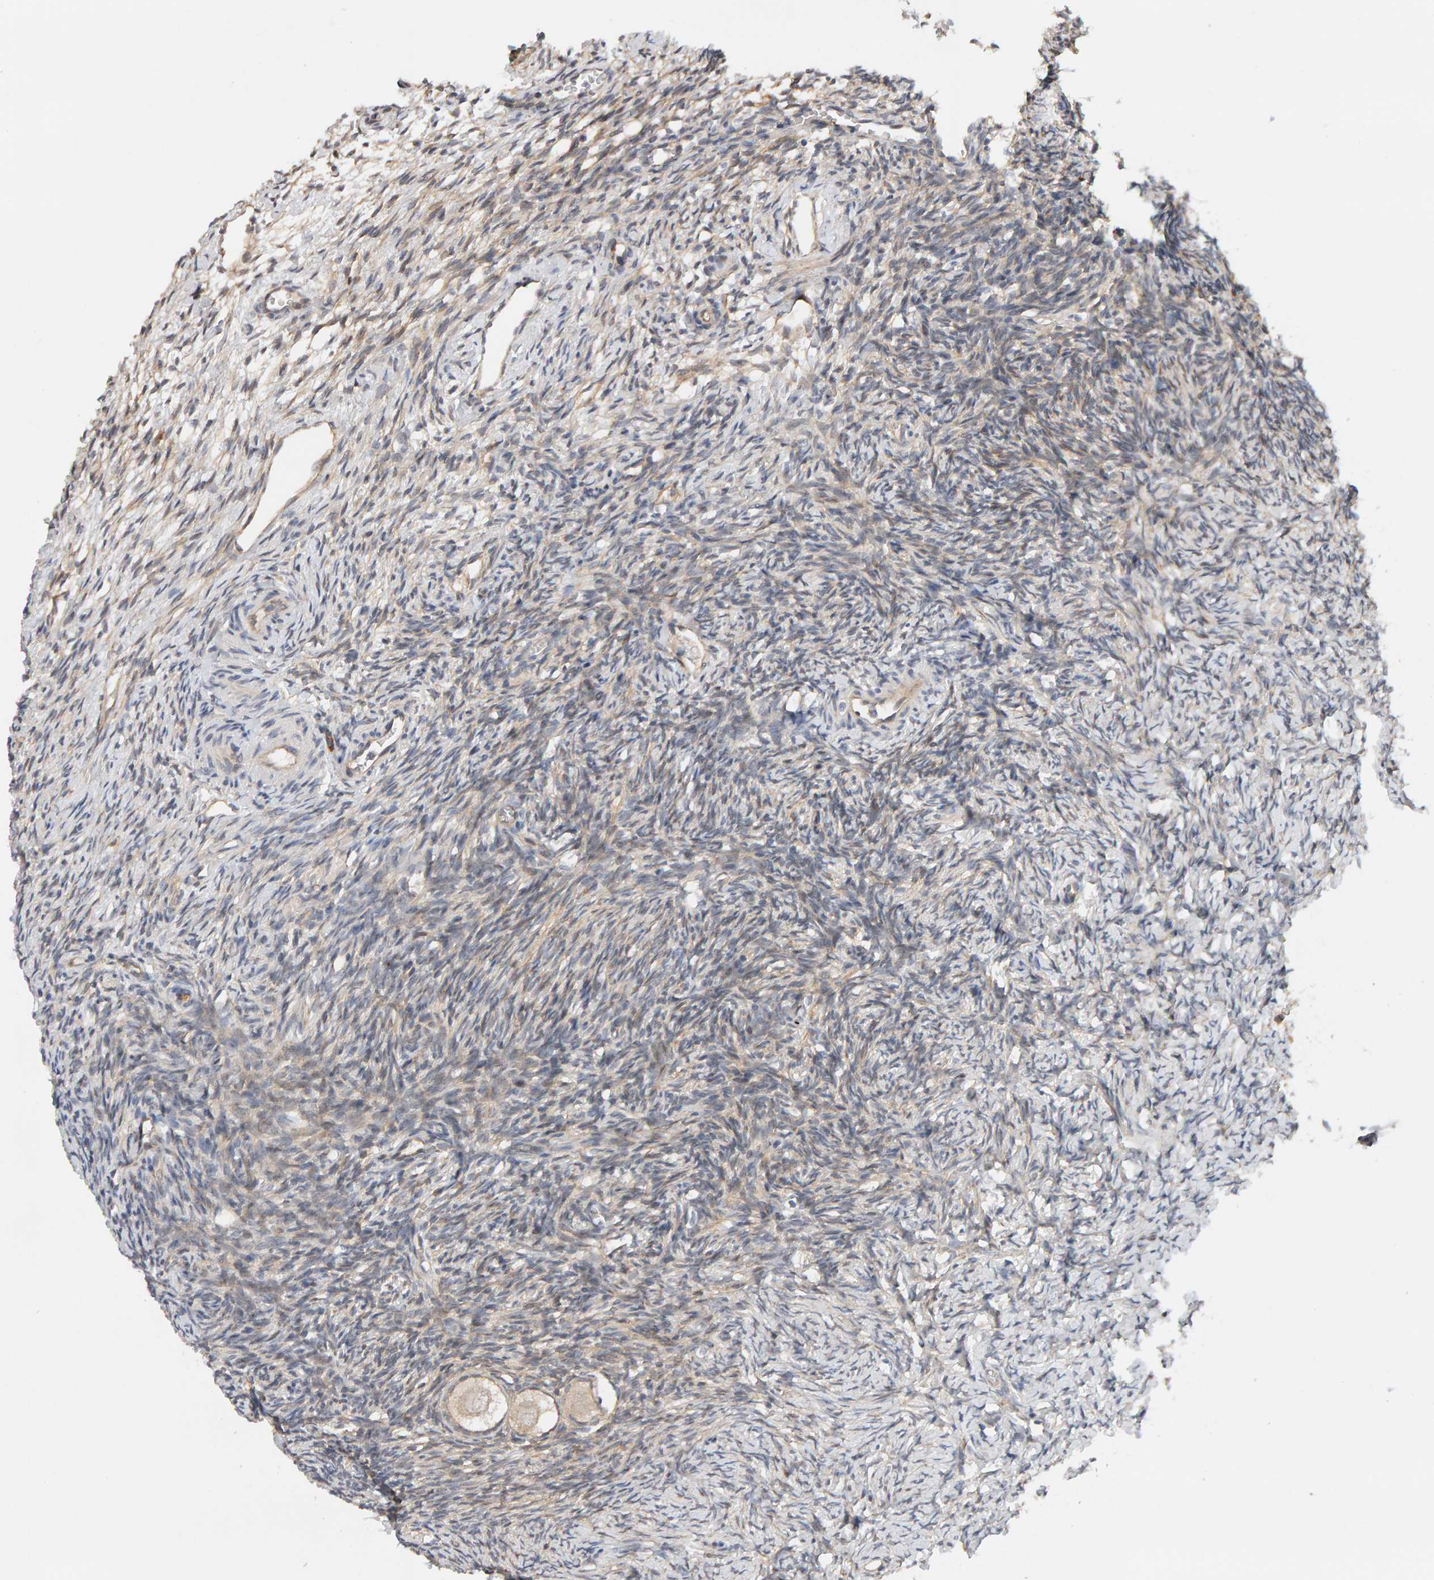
{"staining": {"intensity": "weak", "quantity": ">75%", "location": "cytoplasmic/membranous"}, "tissue": "ovary", "cell_type": "Follicle cells", "image_type": "normal", "snomed": [{"axis": "morphology", "description": "Normal tissue, NOS"}, {"axis": "topography", "description": "Ovary"}], "caption": "Ovary stained with DAB (3,3'-diaminobenzidine) immunohistochemistry shows low levels of weak cytoplasmic/membranous positivity in approximately >75% of follicle cells.", "gene": "PPP1R16A", "patient": {"sex": "female", "age": 34}}